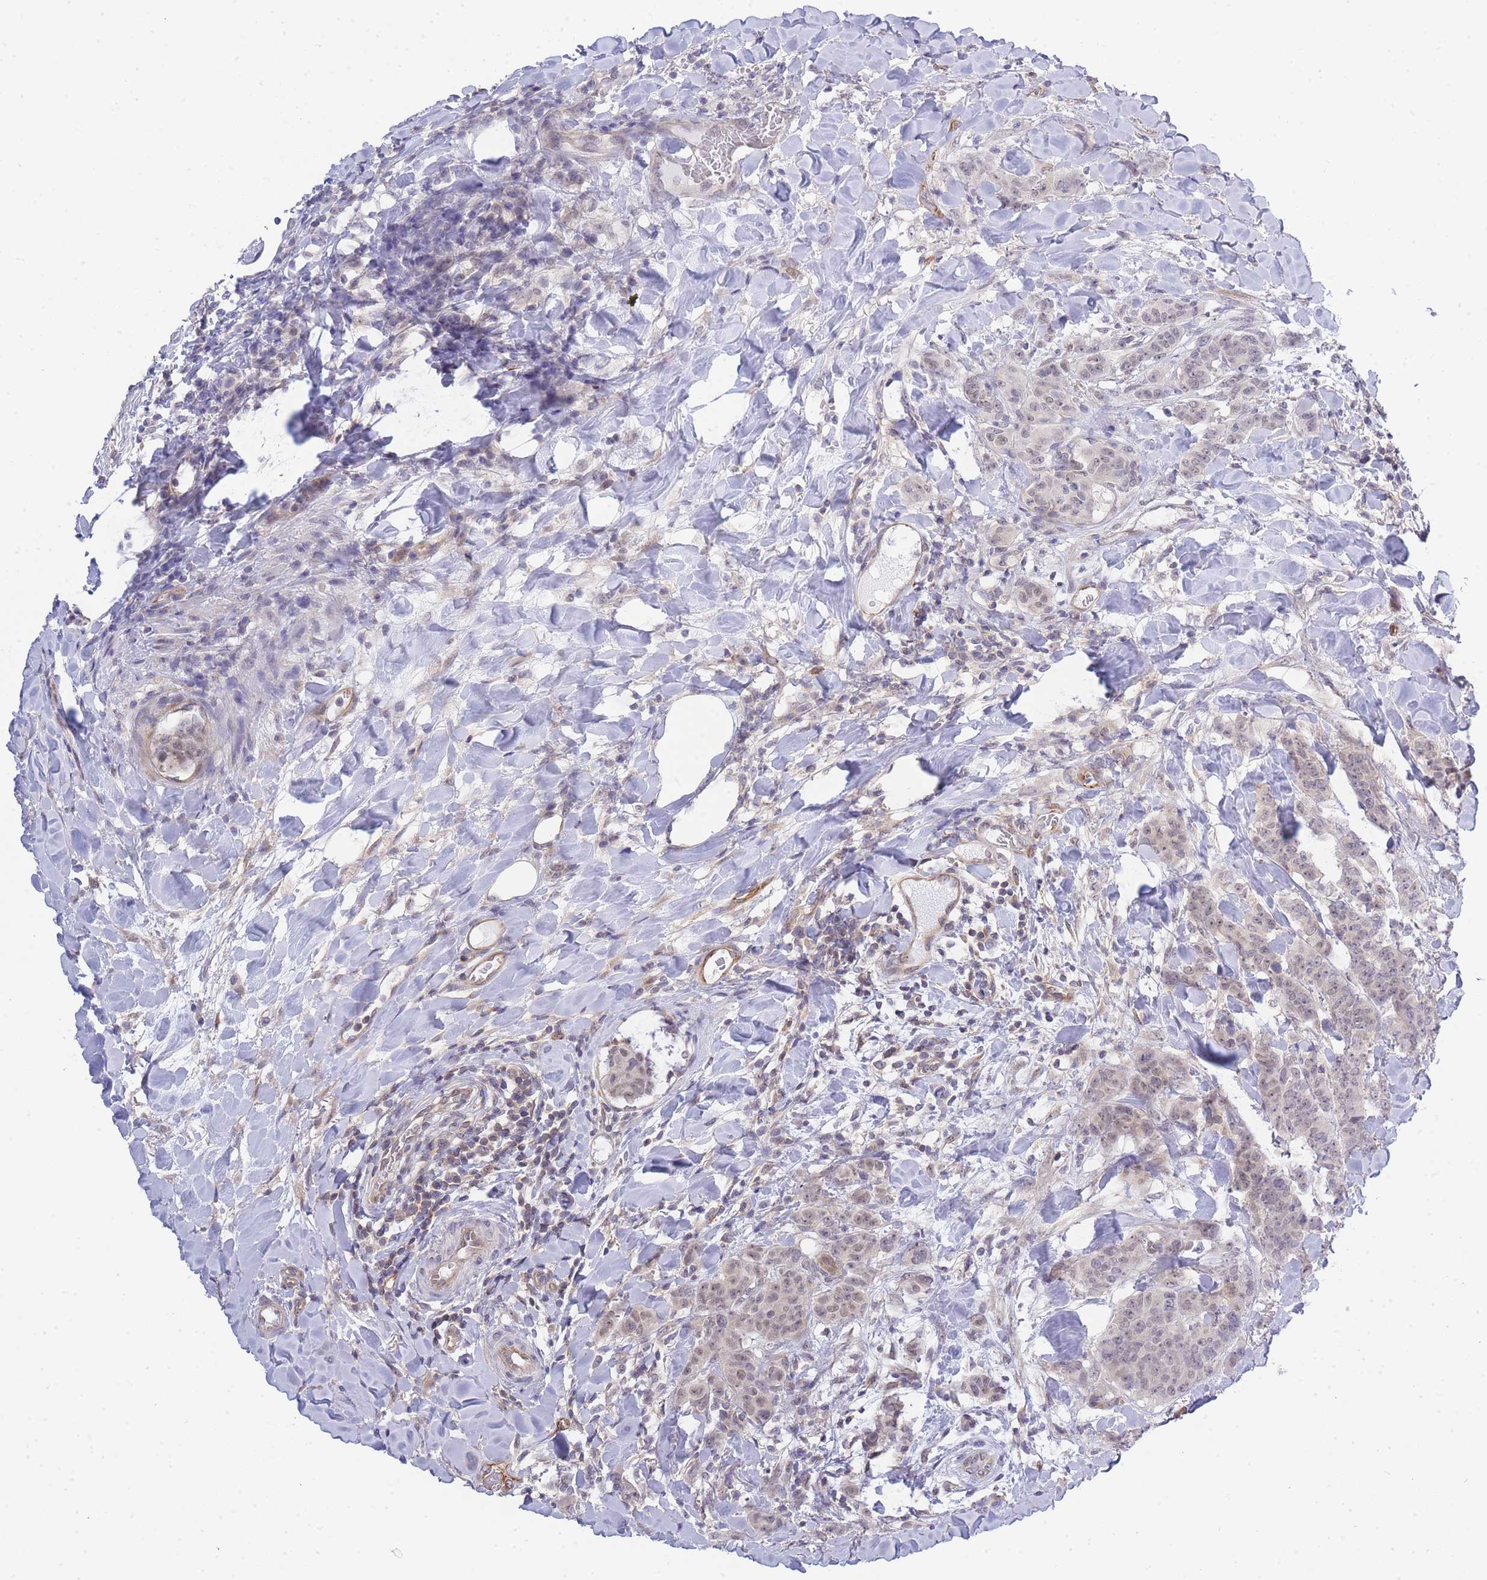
{"staining": {"intensity": "weak", "quantity": "<25%", "location": "nuclear"}, "tissue": "breast cancer", "cell_type": "Tumor cells", "image_type": "cancer", "snomed": [{"axis": "morphology", "description": "Duct carcinoma"}, {"axis": "topography", "description": "Breast"}], "caption": "Immunohistochemistry micrograph of human infiltrating ductal carcinoma (breast) stained for a protein (brown), which demonstrates no positivity in tumor cells.", "gene": "C19orf25", "patient": {"sex": "female", "age": 40}}